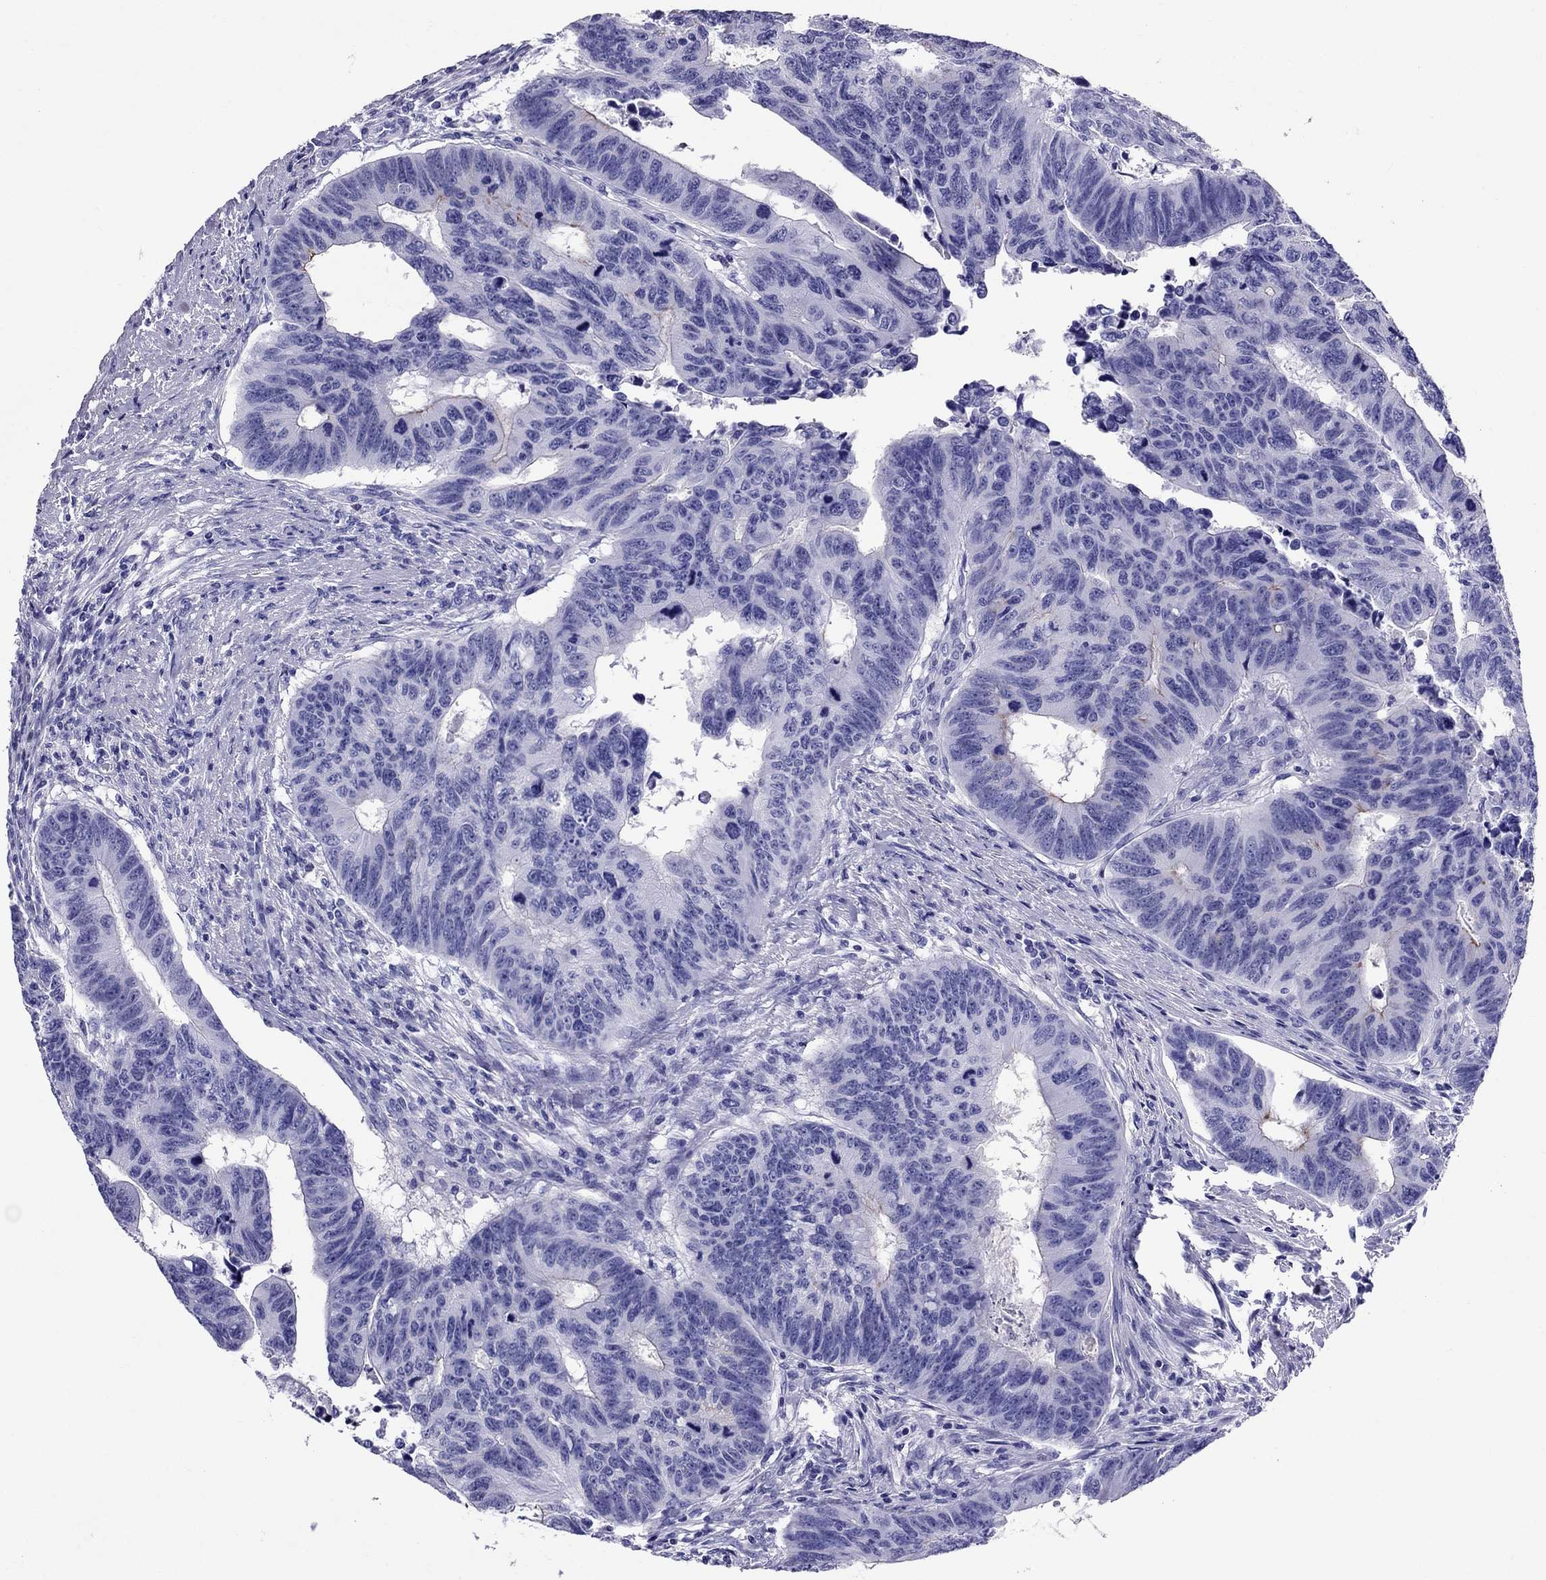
{"staining": {"intensity": "negative", "quantity": "none", "location": "none"}, "tissue": "colorectal cancer", "cell_type": "Tumor cells", "image_type": "cancer", "snomed": [{"axis": "morphology", "description": "Adenocarcinoma, NOS"}, {"axis": "topography", "description": "Rectum"}], "caption": "Tumor cells are negative for brown protein staining in adenocarcinoma (colorectal).", "gene": "AVPR1B", "patient": {"sex": "female", "age": 85}}